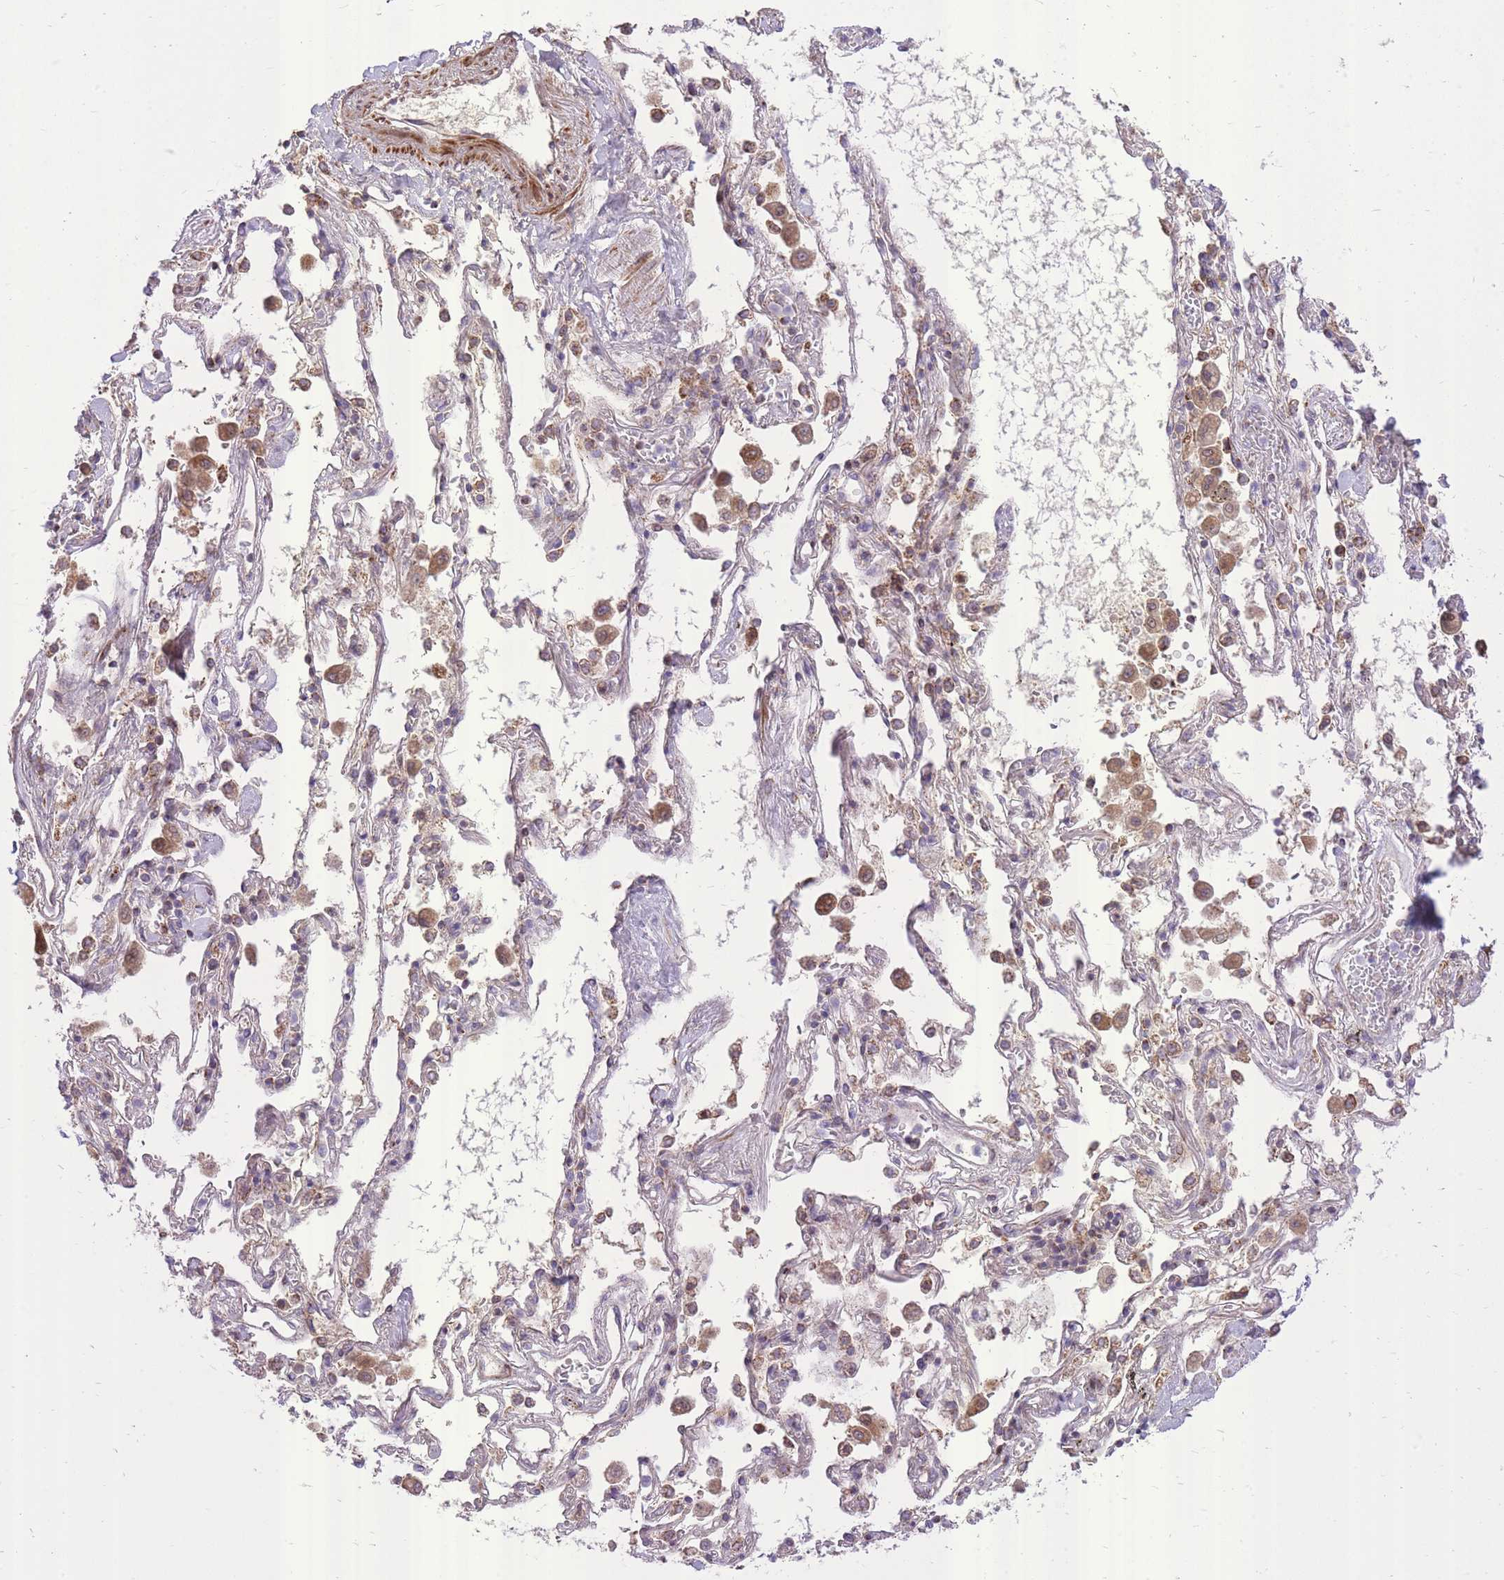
{"staining": {"intensity": "negative", "quantity": "none", "location": "none"}, "tissue": "adipose tissue", "cell_type": "Adipocytes", "image_type": "normal", "snomed": [{"axis": "morphology", "description": "Normal tissue, NOS"}, {"axis": "topography", "description": "Cartilage tissue"}], "caption": "IHC image of normal adipose tissue: human adipose tissue stained with DAB (3,3'-diaminobenzidine) demonstrates no significant protein staining in adipocytes.", "gene": "SLC4A4", "patient": {"sex": "male", "age": 73}}